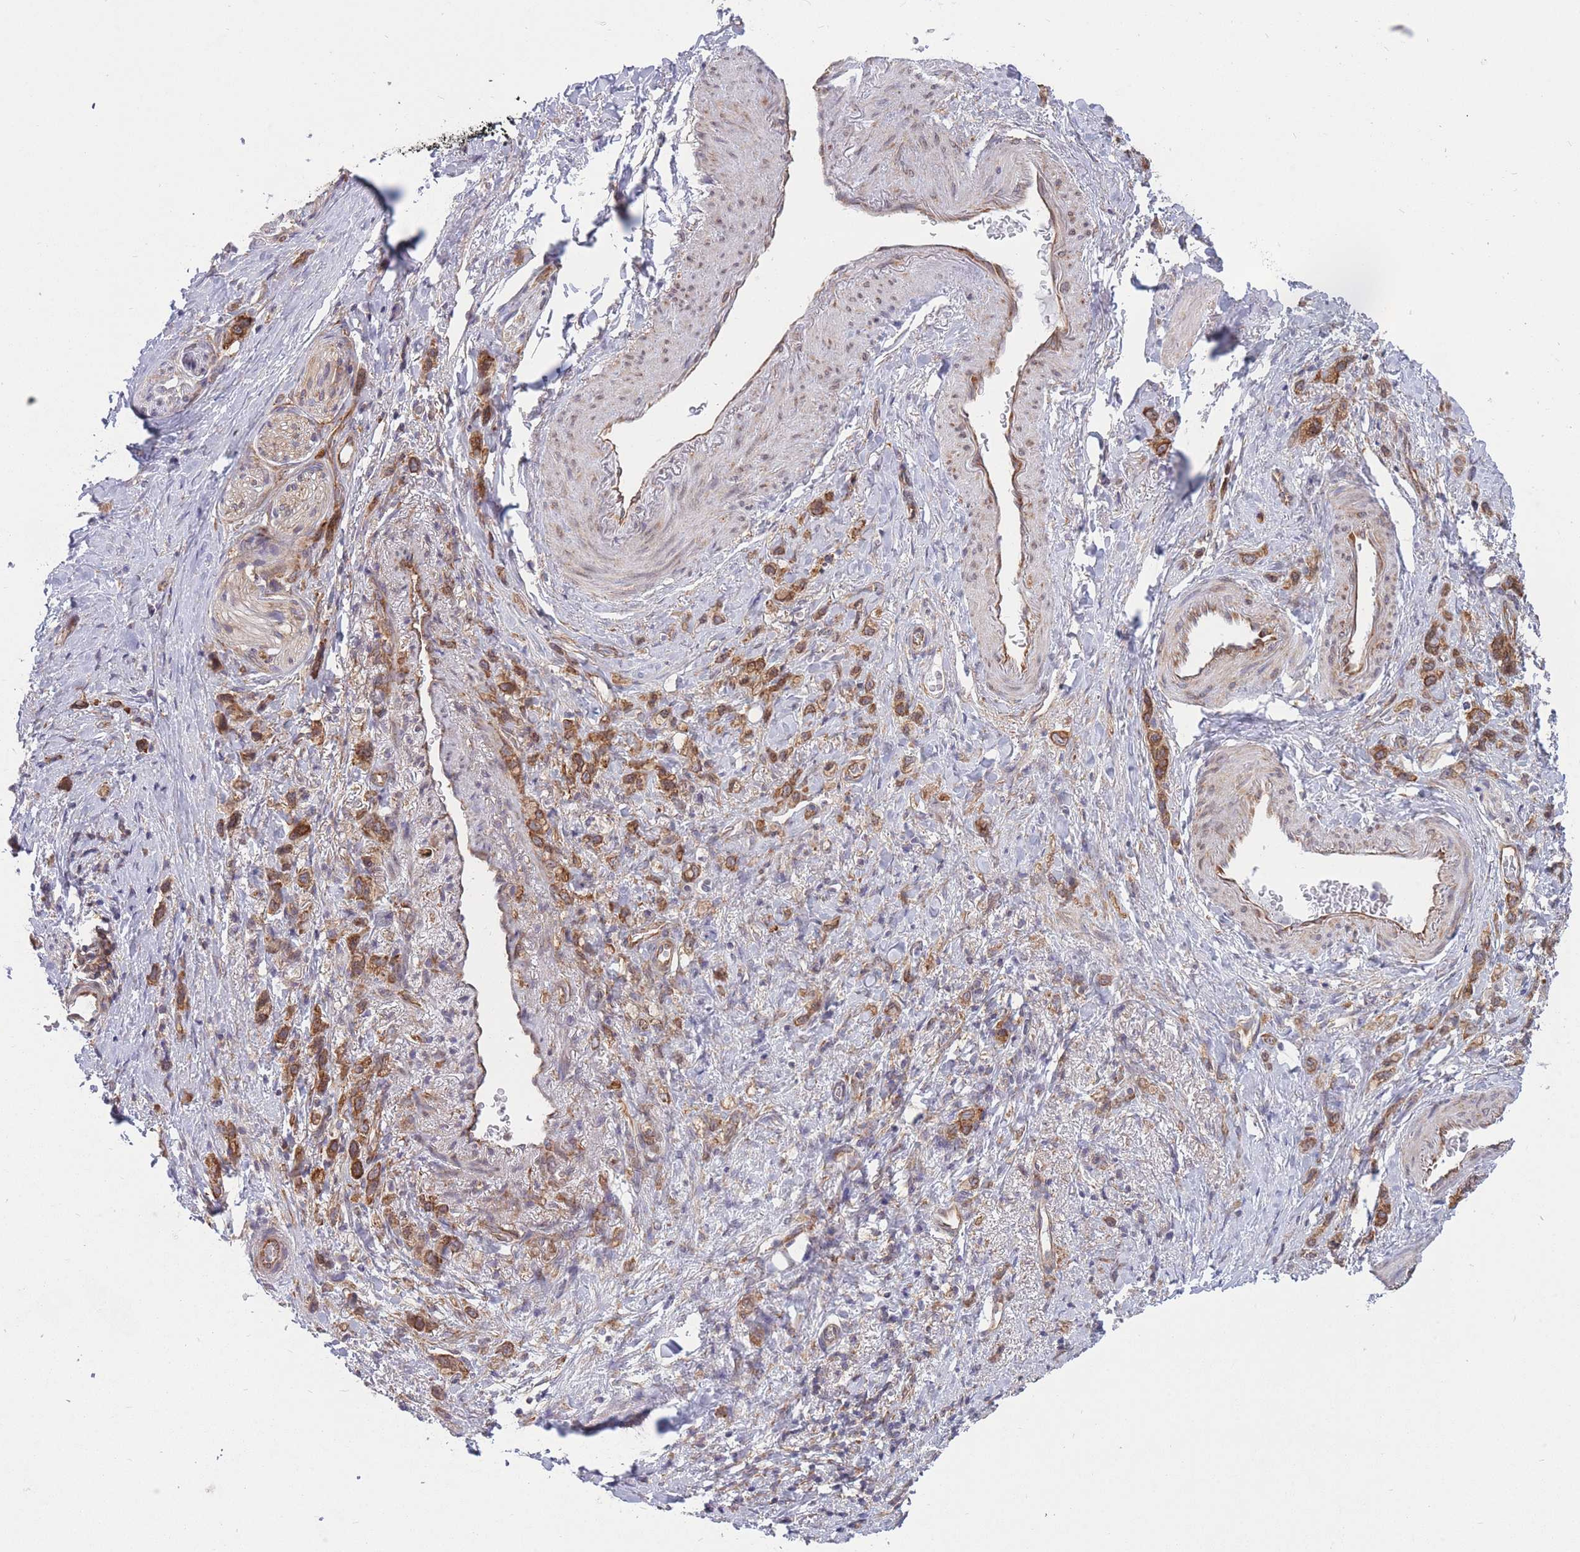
{"staining": {"intensity": "moderate", "quantity": ">75%", "location": "cytoplasmic/membranous"}, "tissue": "stomach cancer", "cell_type": "Tumor cells", "image_type": "cancer", "snomed": [{"axis": "morphology", "description": "Adenocarcinoma, NOS"}, {"axis": "topography", "description": "Stomach"}], "caption": "This micrograph exhibits immunohistochemistry (IHC) staining of human adenocarcinoma (stomach), with medium moderate cytoplasmic/membranous staining in about >75% of tumor cells.", "gene": "CCDC124", "patient": {"sex": "female", "age": 65}}